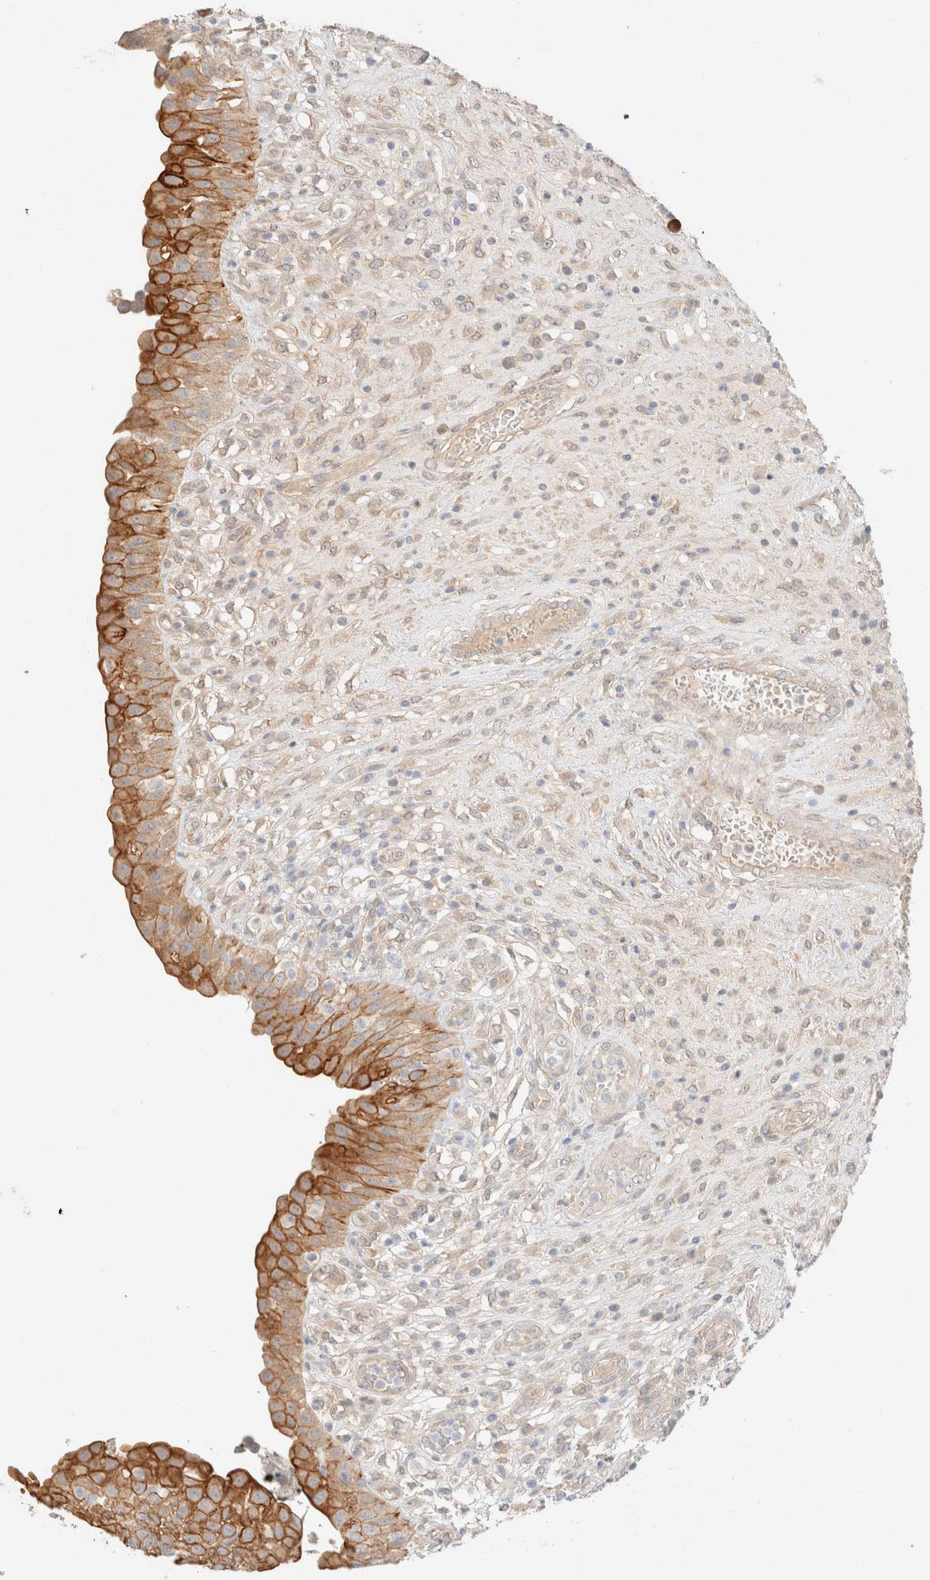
{"staining": {"intensity": "strong", "quantity": ">75%", "location": "cytoplasmic/membranous"}, "tissue": "urinary bladder", "cell_type": "Urothelial cells", "image_type": "normal", "snomed": [{"axis": "morphology", "description": "Normal tissue, NOS"}, {"axis": "topography", "description": "Urinary bladder"}], "caption": "A histopathology image showing strong cytoplasmic/membranous positivity in approximately >75% of urothelial cells in benign urinary bladder, as visualized by brown immunohistochemical staining.", "gene": "CSNK1E", "patient": {"sex": "female", "age": 62}}